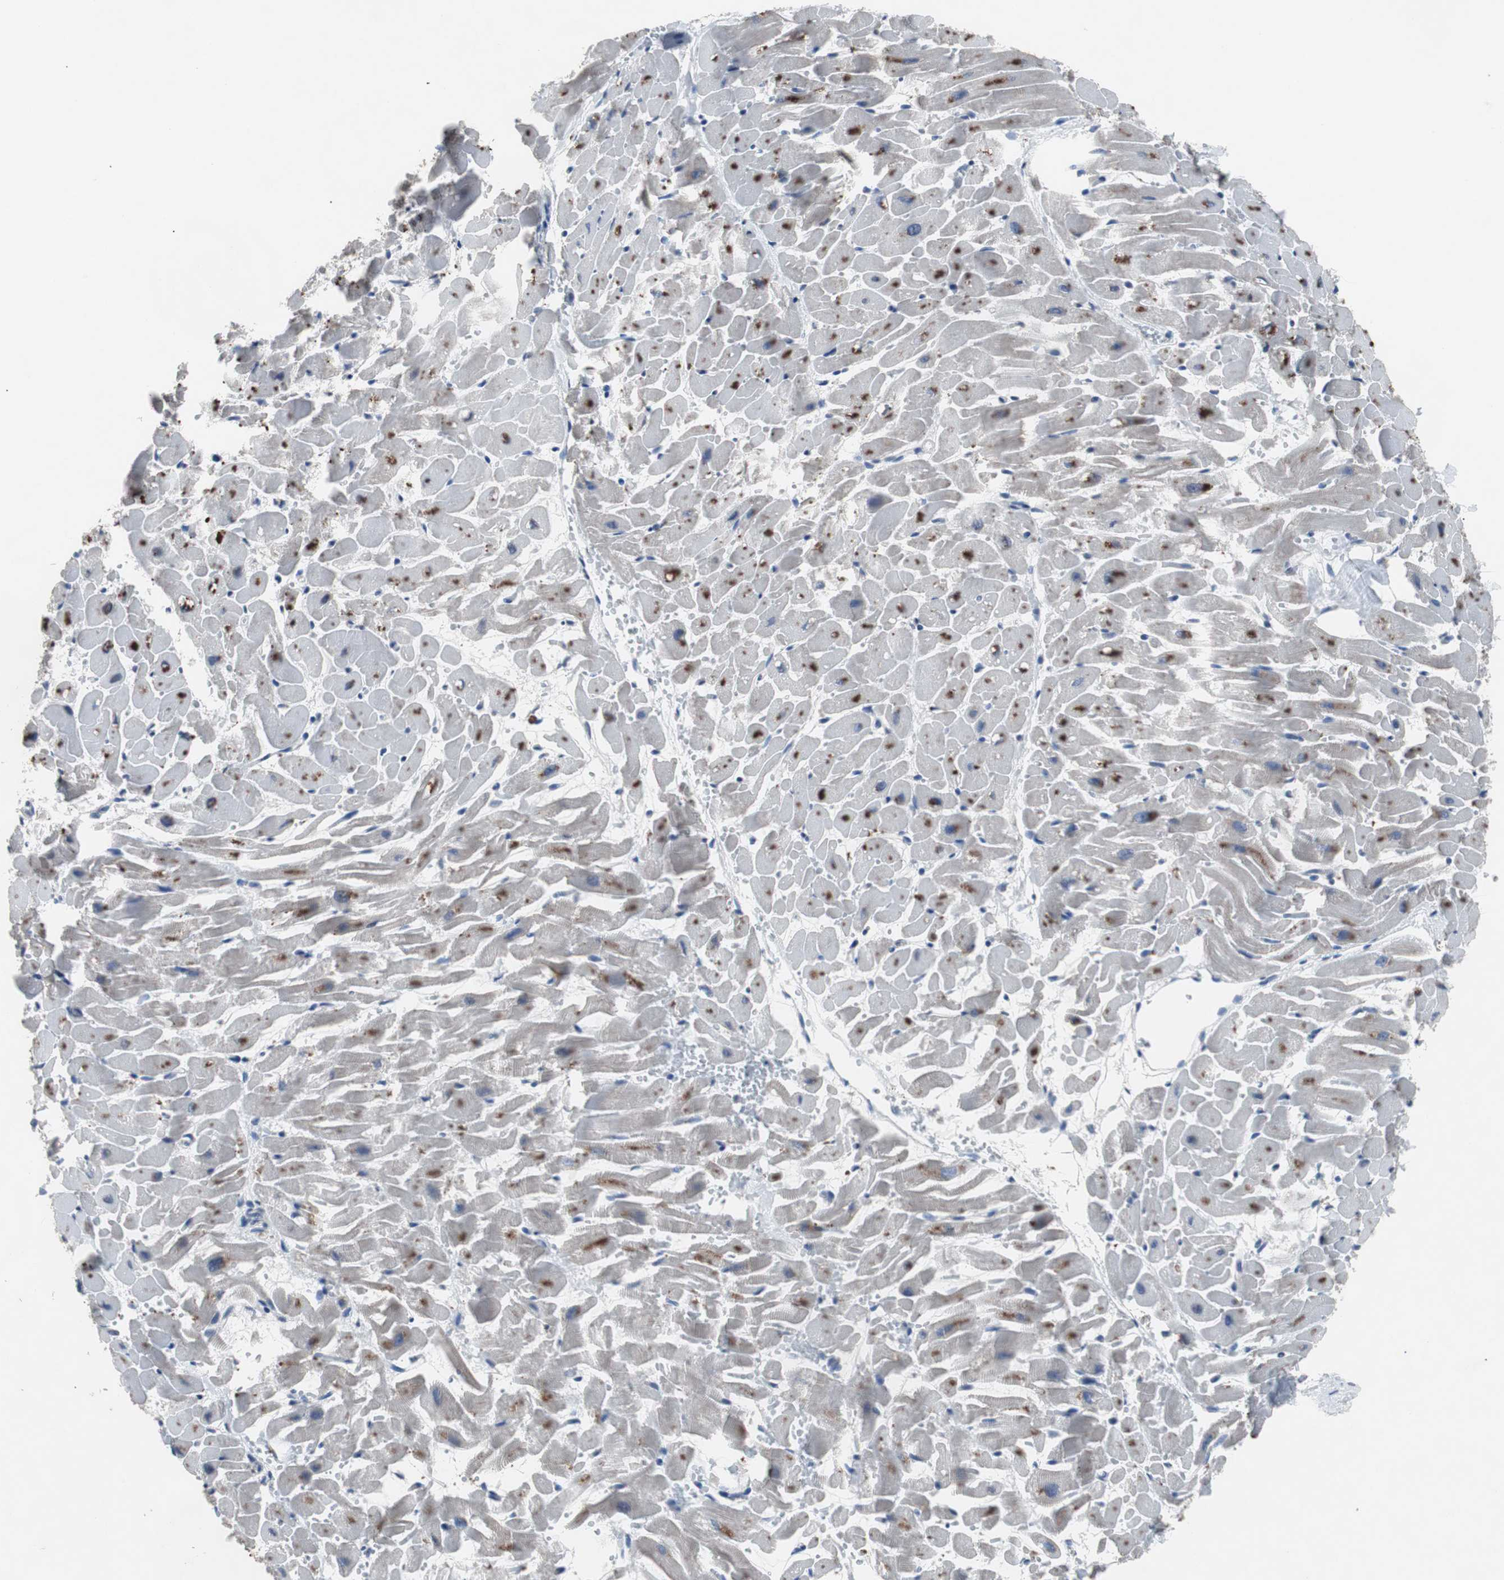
{"staining": {"intensity": "moderate", "quantity": "25%-75%", "location": "cytoplasmic/membranous"}, "tissue": "heart muscle", "cell_type": "Cardiomyocytes", "image_type": "normal", "snomed": [{"axis": "morphology", "description": "Normal tissue, NOS"}, {"axis": "topography", "description": "Heart"}], "caption": "Cardiomyocytes demonstrate moderate cytoplasmic/membranous staining in about 25%-75% of cells in normal heart muscle. The staining was performed using DAB (3,3'-diaminobenzidine) to visualize the protein expression in brown, while the nuclei were stained in blue with hematoxylin (Magnification: 20x).", "gene": "RBM47", "patient": {"sex": "female", "age": 19}}